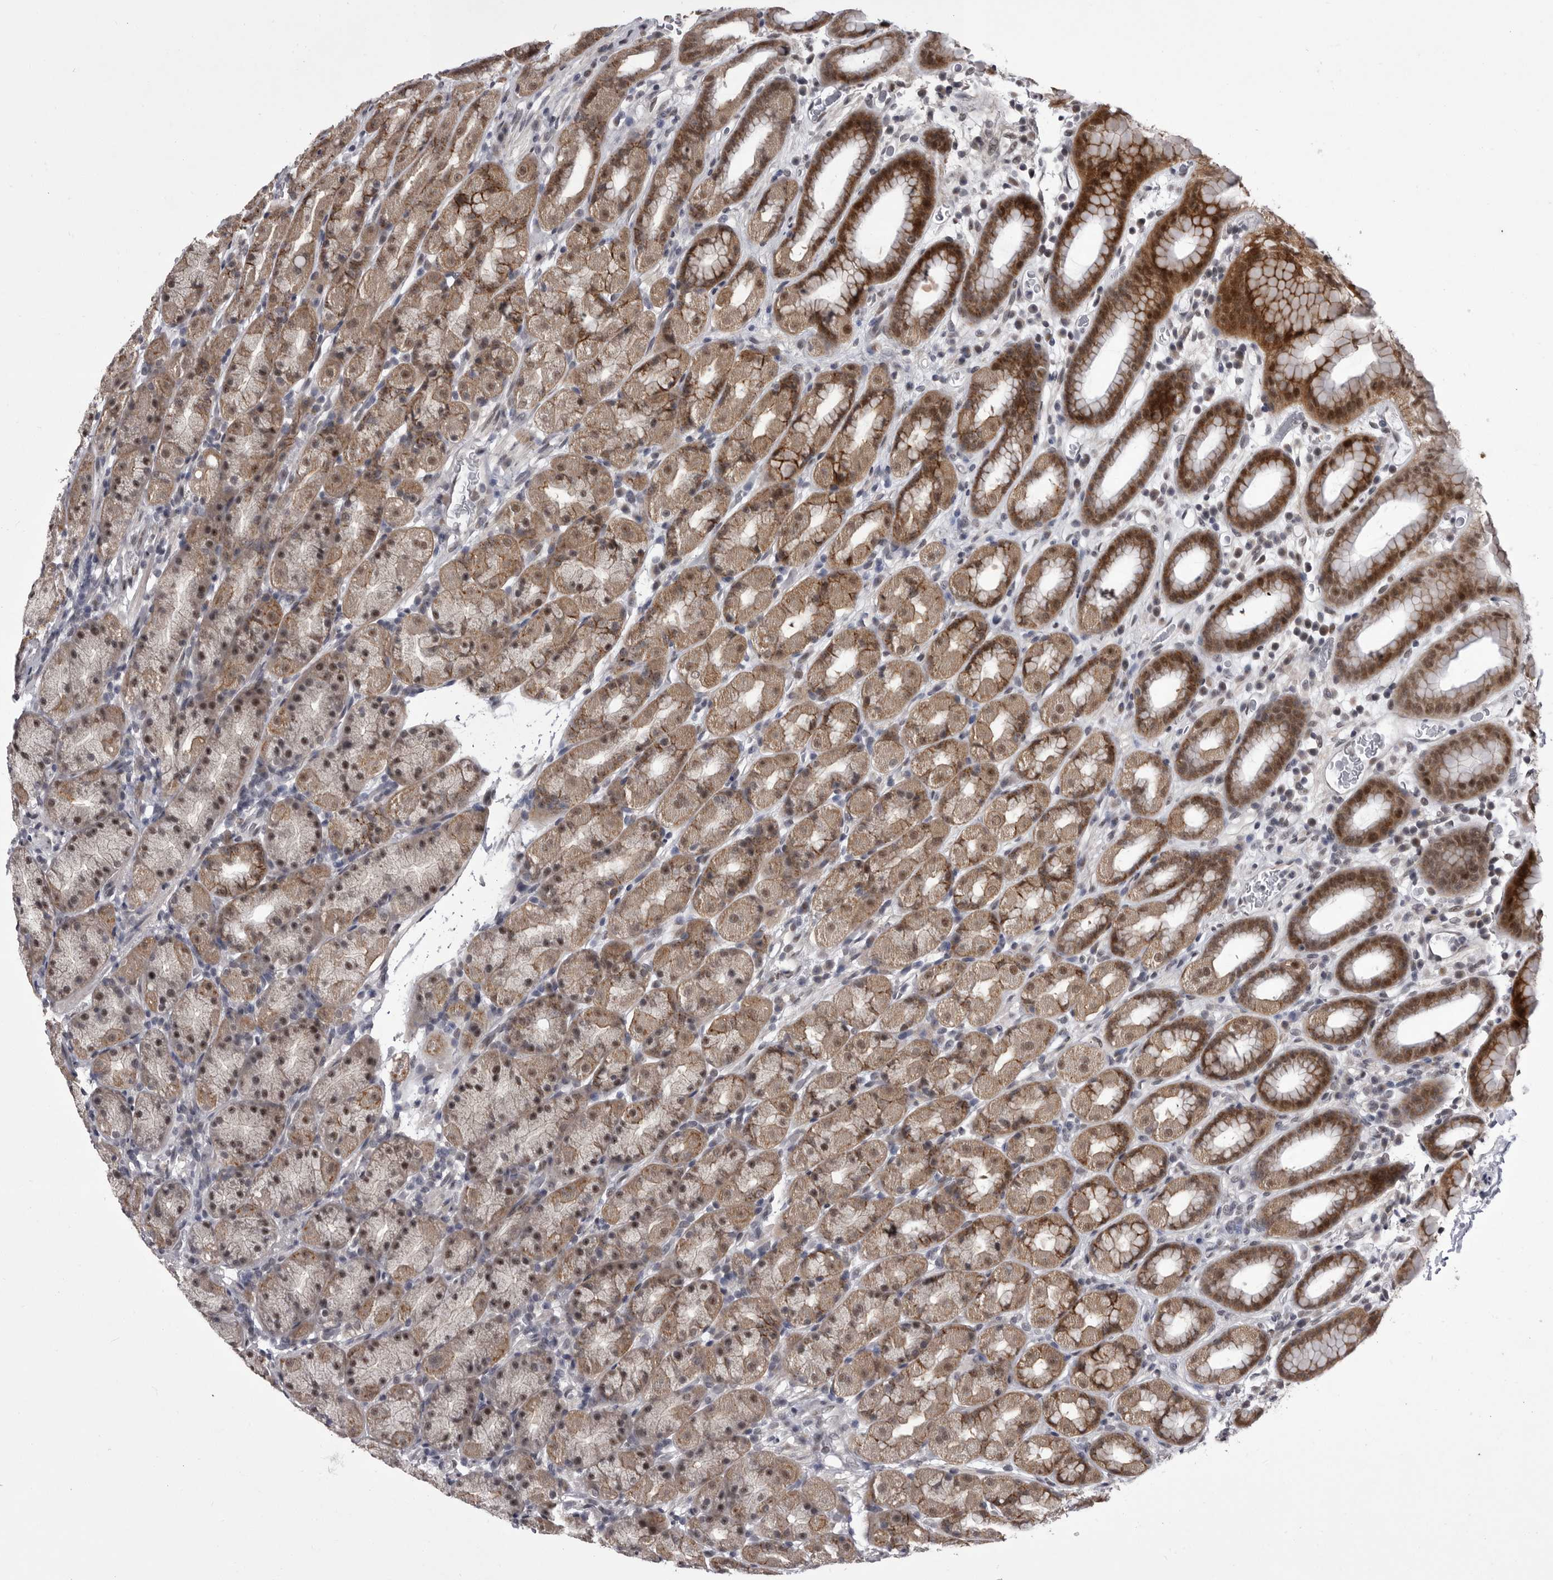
{"staining": {"intensity": "moderate", "quantity": ">75%", "location": "cytoplasmic/membranous,nuclear"}, "tissue": "stomach", "cell_type": "Glandular cells", "image_type": "normal", "snomed": [{"axis": "morphology", "description": "Normal tissue, NOS"}, {"axis": "topography", "description": "Stomach, upper"}], "caption": "Moderate cytoplasmic/membranous,nuclear staining for a protein is seen in approximately >75% of glandular cells of benign stomach using immunohistochemistry.", "gene": "PRPF3", "patient": {"sex": "male", "age": 68}}